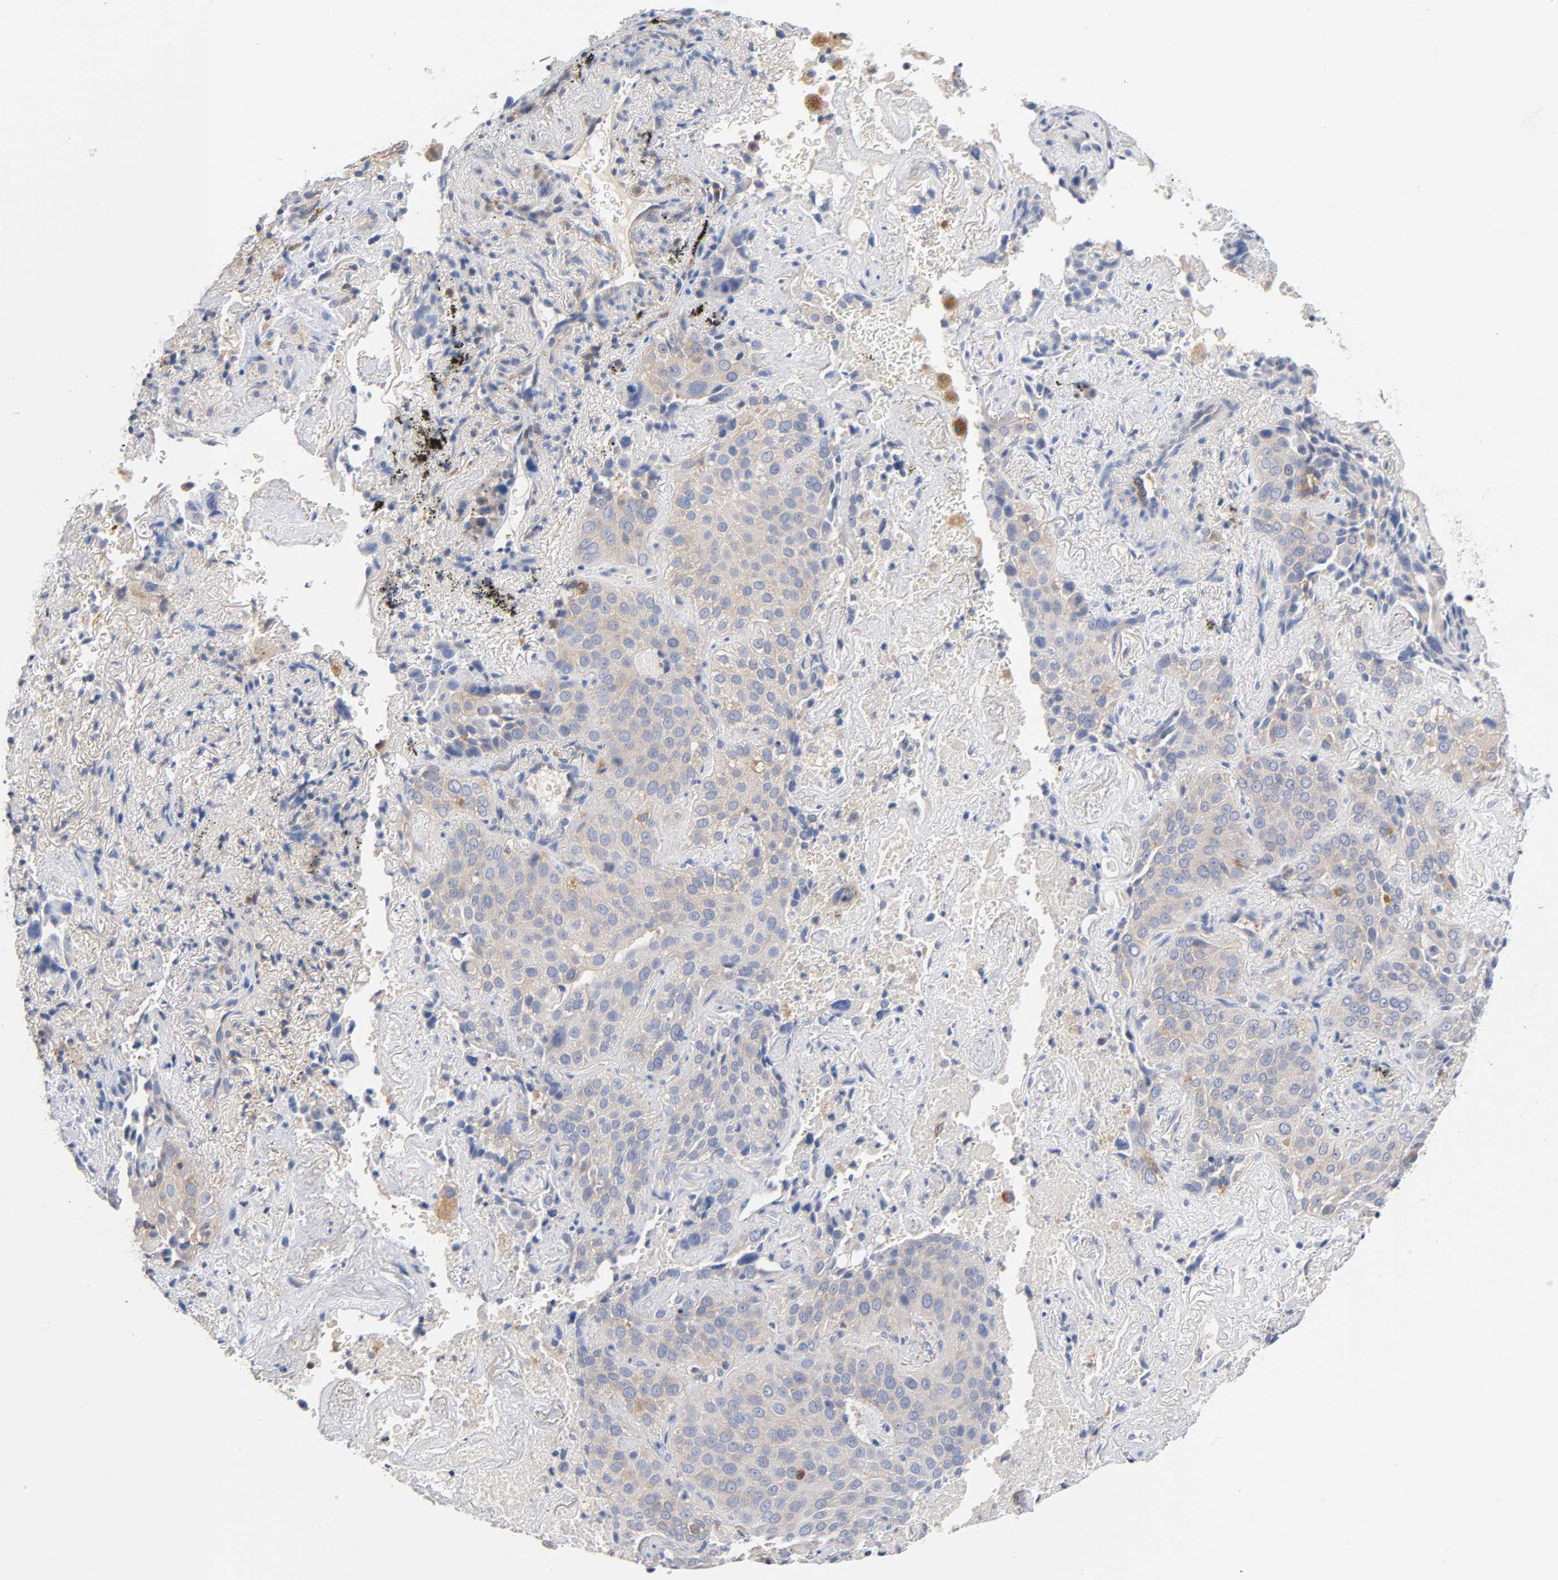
{"staining": {"intensity": "weak", "quantity": "25%-75%", "location": "cytoplasmic/membranous"}, "tissue": "lung cancer", "cell_type": "Tumor cells", "image_type": "cancer", "snomed": [{"axis": "morphology", "description": "Squamous cell carcinoma, NOS"}, {"axis": "topography", "description": "Lung"}], "caption": "Weak cytoplasmic/membranous staining is appreciated in about 25%-75% of tumor cells in squamous cell carcinoma (lung).", "gene": "MALT1", "patient": {"sex": "male", "age": 54}}